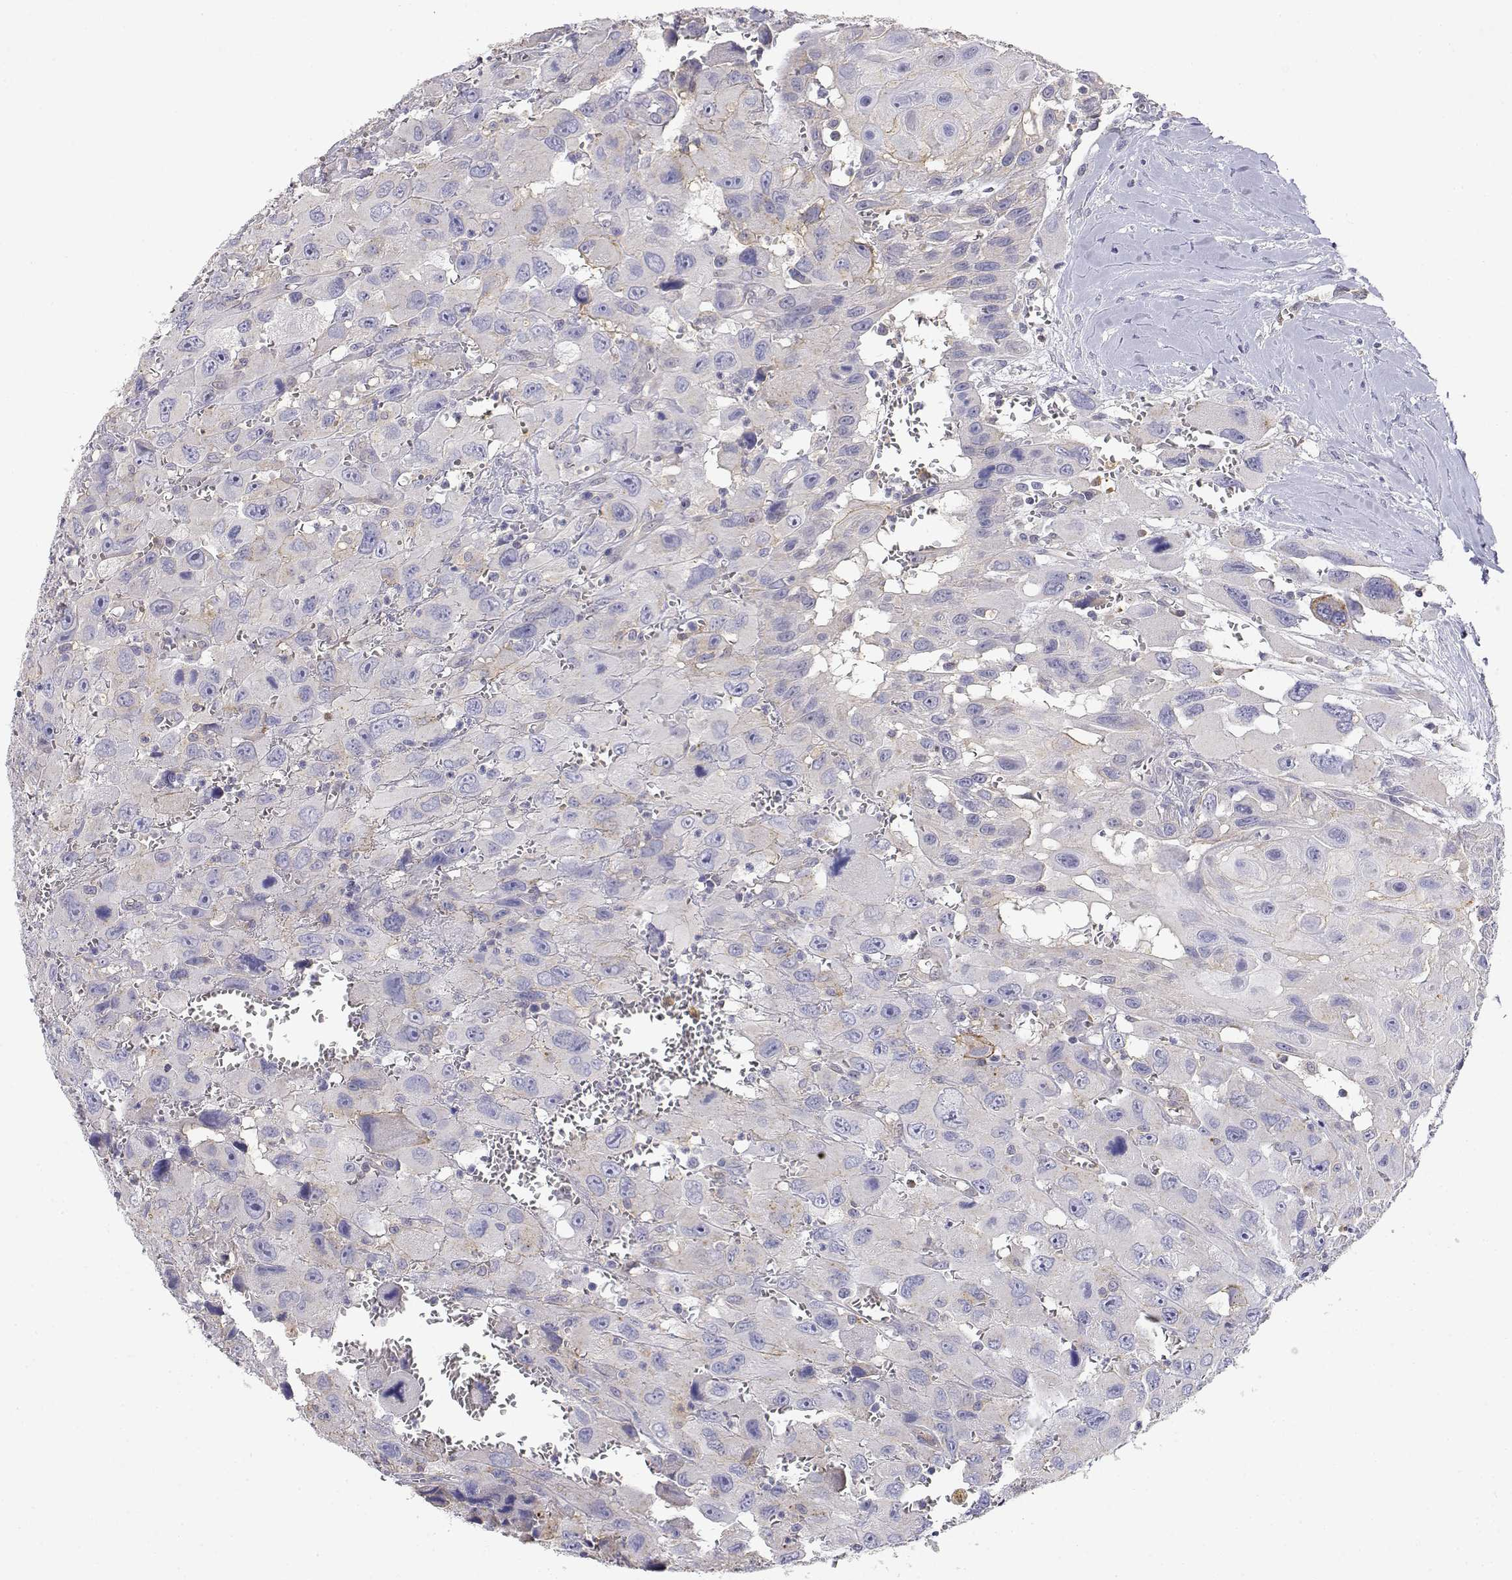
{"staining": {"intensity": "weak", "quantity": "25%-75%", "location": "cytoplasmic/membranous"}, "tissue": "head and neck cancer", "cell_type": "Tumor cells", "image_type": "cancer", "snomed": [{"axis": "morphology", "description": "Squamous cell carcinoma, NOS"}, {"axis": "morphology", "description": "Squamous cell carcinoma, metastatic, NOS"}, {"axis": "topography", "description": "Oral tissue"}, {"axis": "topography", "description": "Head-Neck"}], "caption": "Immunohistochemical staining of head and neck squamous cell carcinoma displays low levels of weak cytoplasmic/membranous protein expression in about 25%-75% of tumor cells. The protein of interest is stained brown, and the nuclei are stained in blue (DAB (3,3'-diaminobenzidine) IHC with brightfield microscopy, high magnification).", "gene": "ADA", "patient": {"sex": "female", "age": 85}}